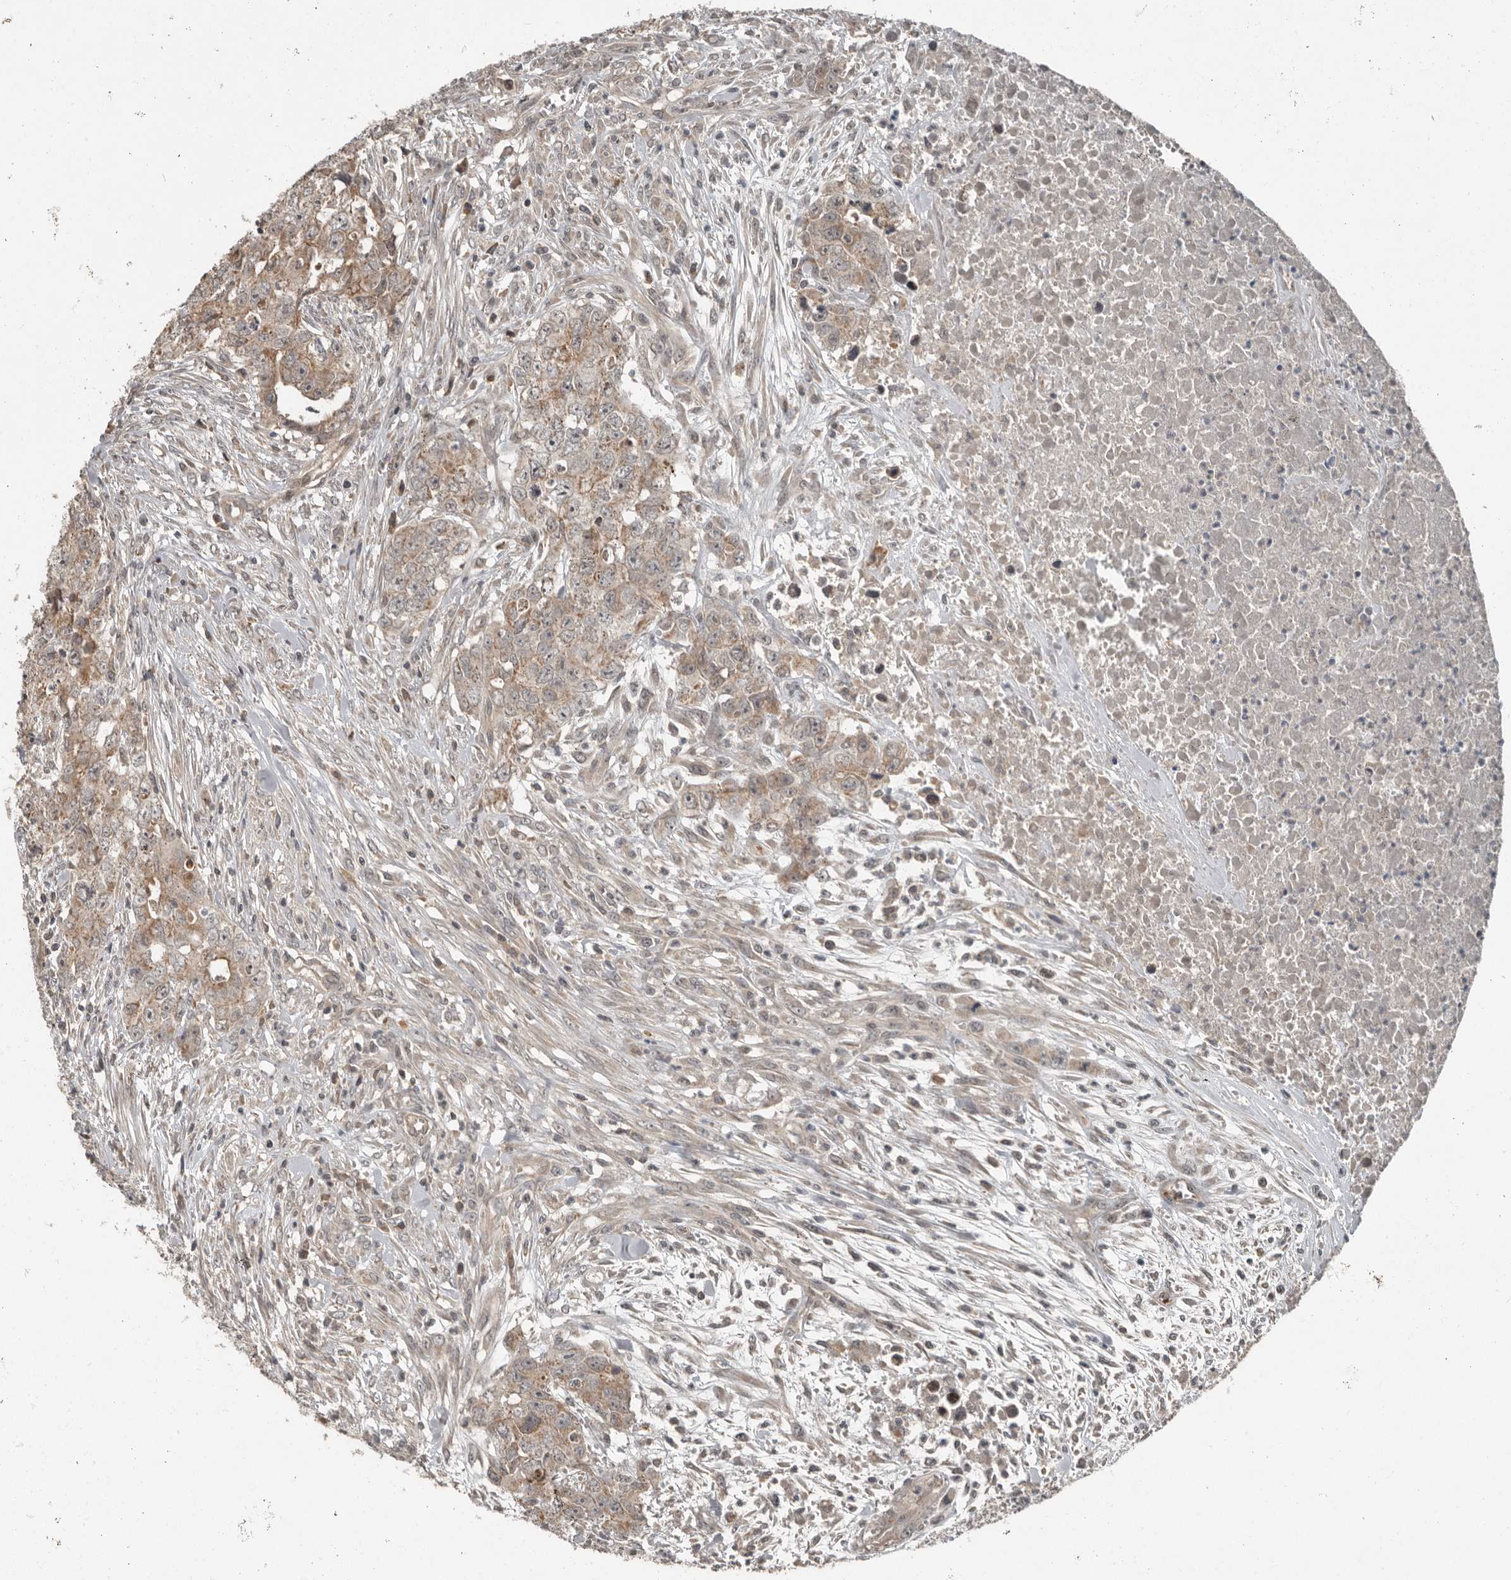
{"staining": {"intensity": "moderate", "quantity": ">75%", "location": "cytoplasmic/membranous"}, "tissue": "testis cancer", "cell_type": "Tumor cells", "image_type": "cancer", "snomed": [{"axis": "morphology", "description": "Carcinoma, Embryonal, NOS"}, {"axis": "topography", "description": "Testis"}], "caption": "There is medium levels of moderate cytoplasmic/membranous expression in tumor cells of testis cancer, as demonstrated by immunohistochemical staining (brown color).", "gene": "SLC6A7", "patient": {"sex": "male", "age": 28}}